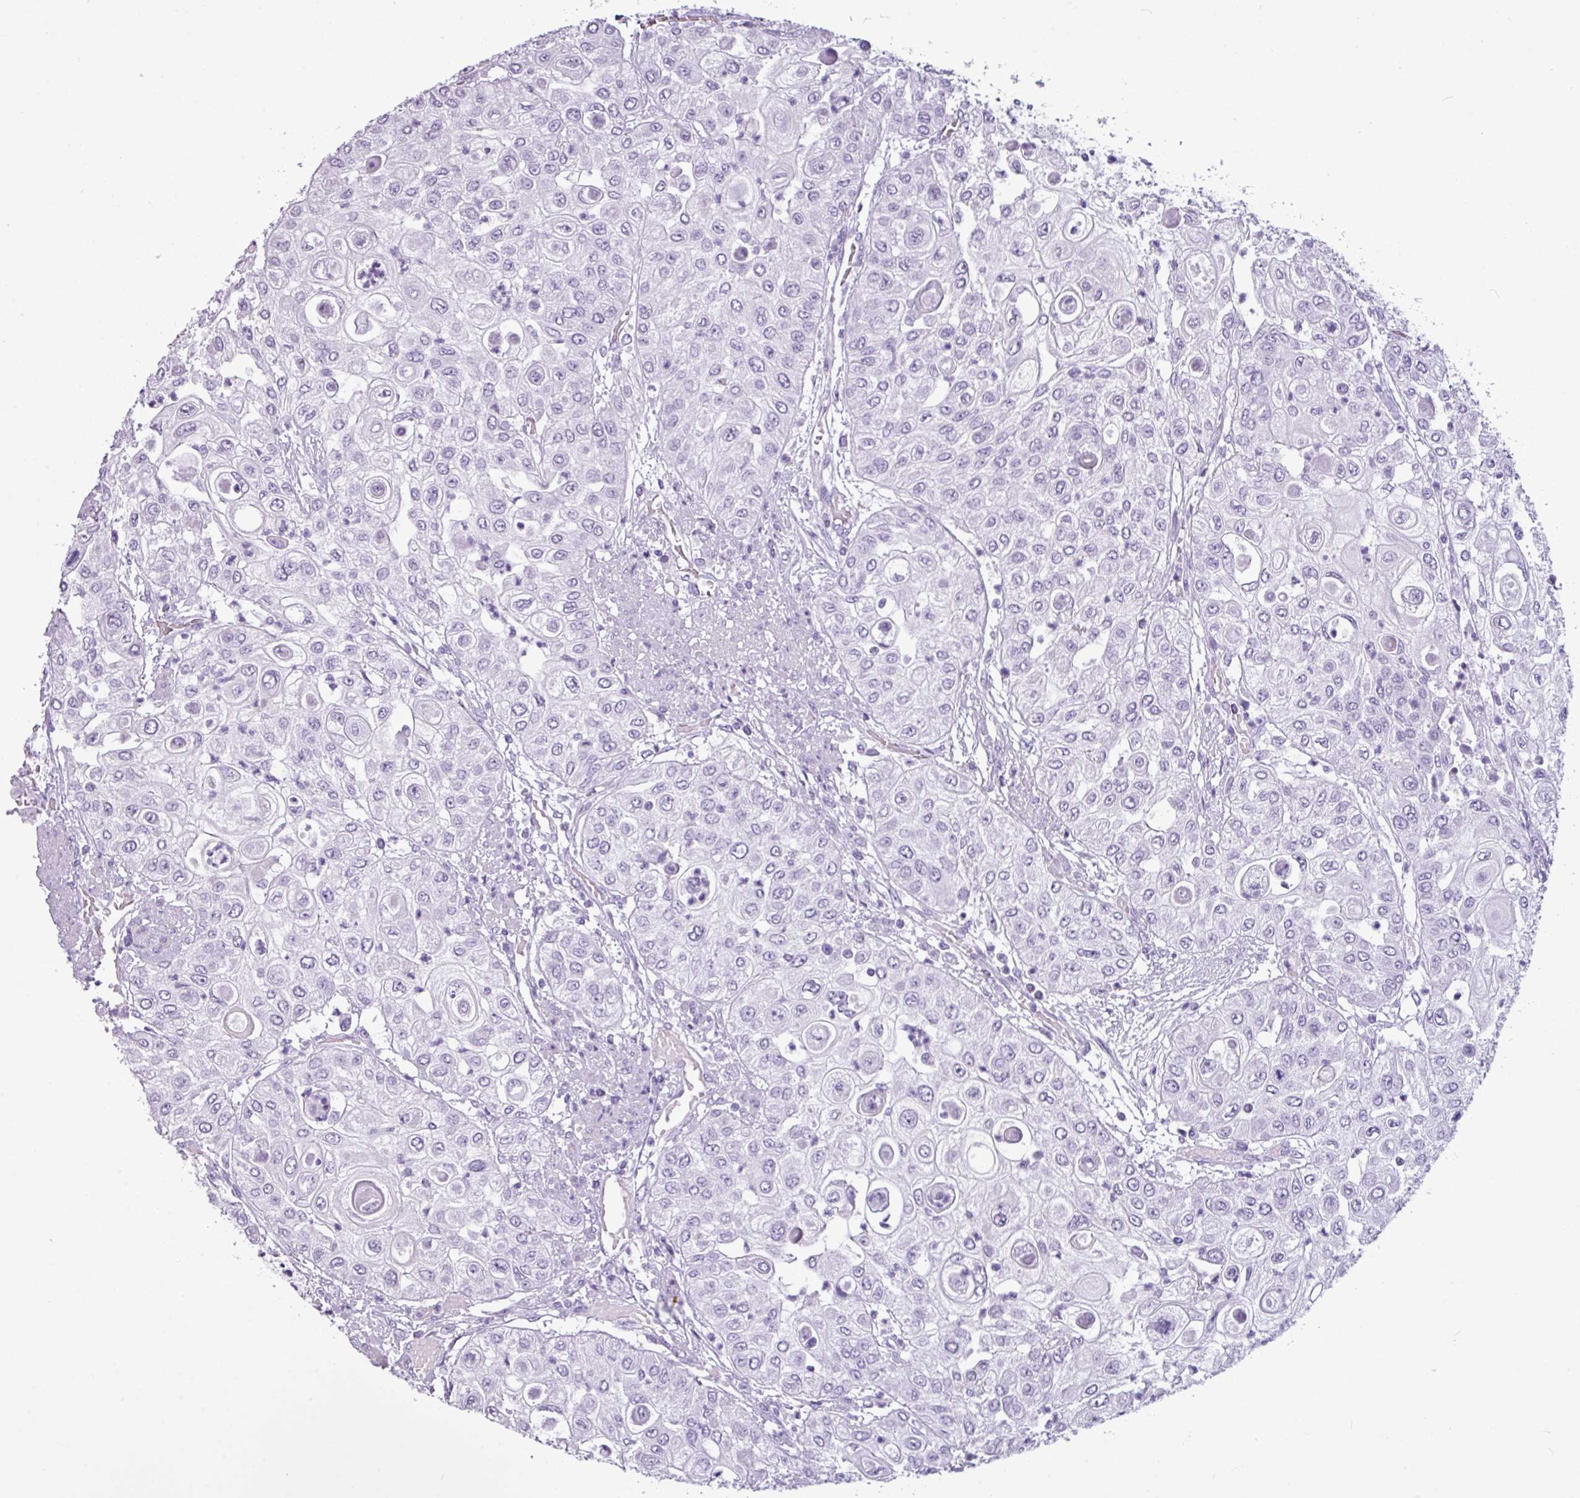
{"staining": {"intensity": "negative", "quantity": "none", "location": "none"}, "tissue": "urothelial cancer", "cell_type": "Tumor cells", "image_type": "cancer", "snomed": [{"axis": "morphology", "description": "Urothelial carcinoma, High grade"}, {"axis": "topography", "description": "Urinary bladder"}], "caption": "The micrograph shows no significant staining in tumor cells of urothelial cancer. (IHC, brightfield microscopy, high magnification).", "gene": "AMY1B", "patient": {"sex": "female", "age": 79}}